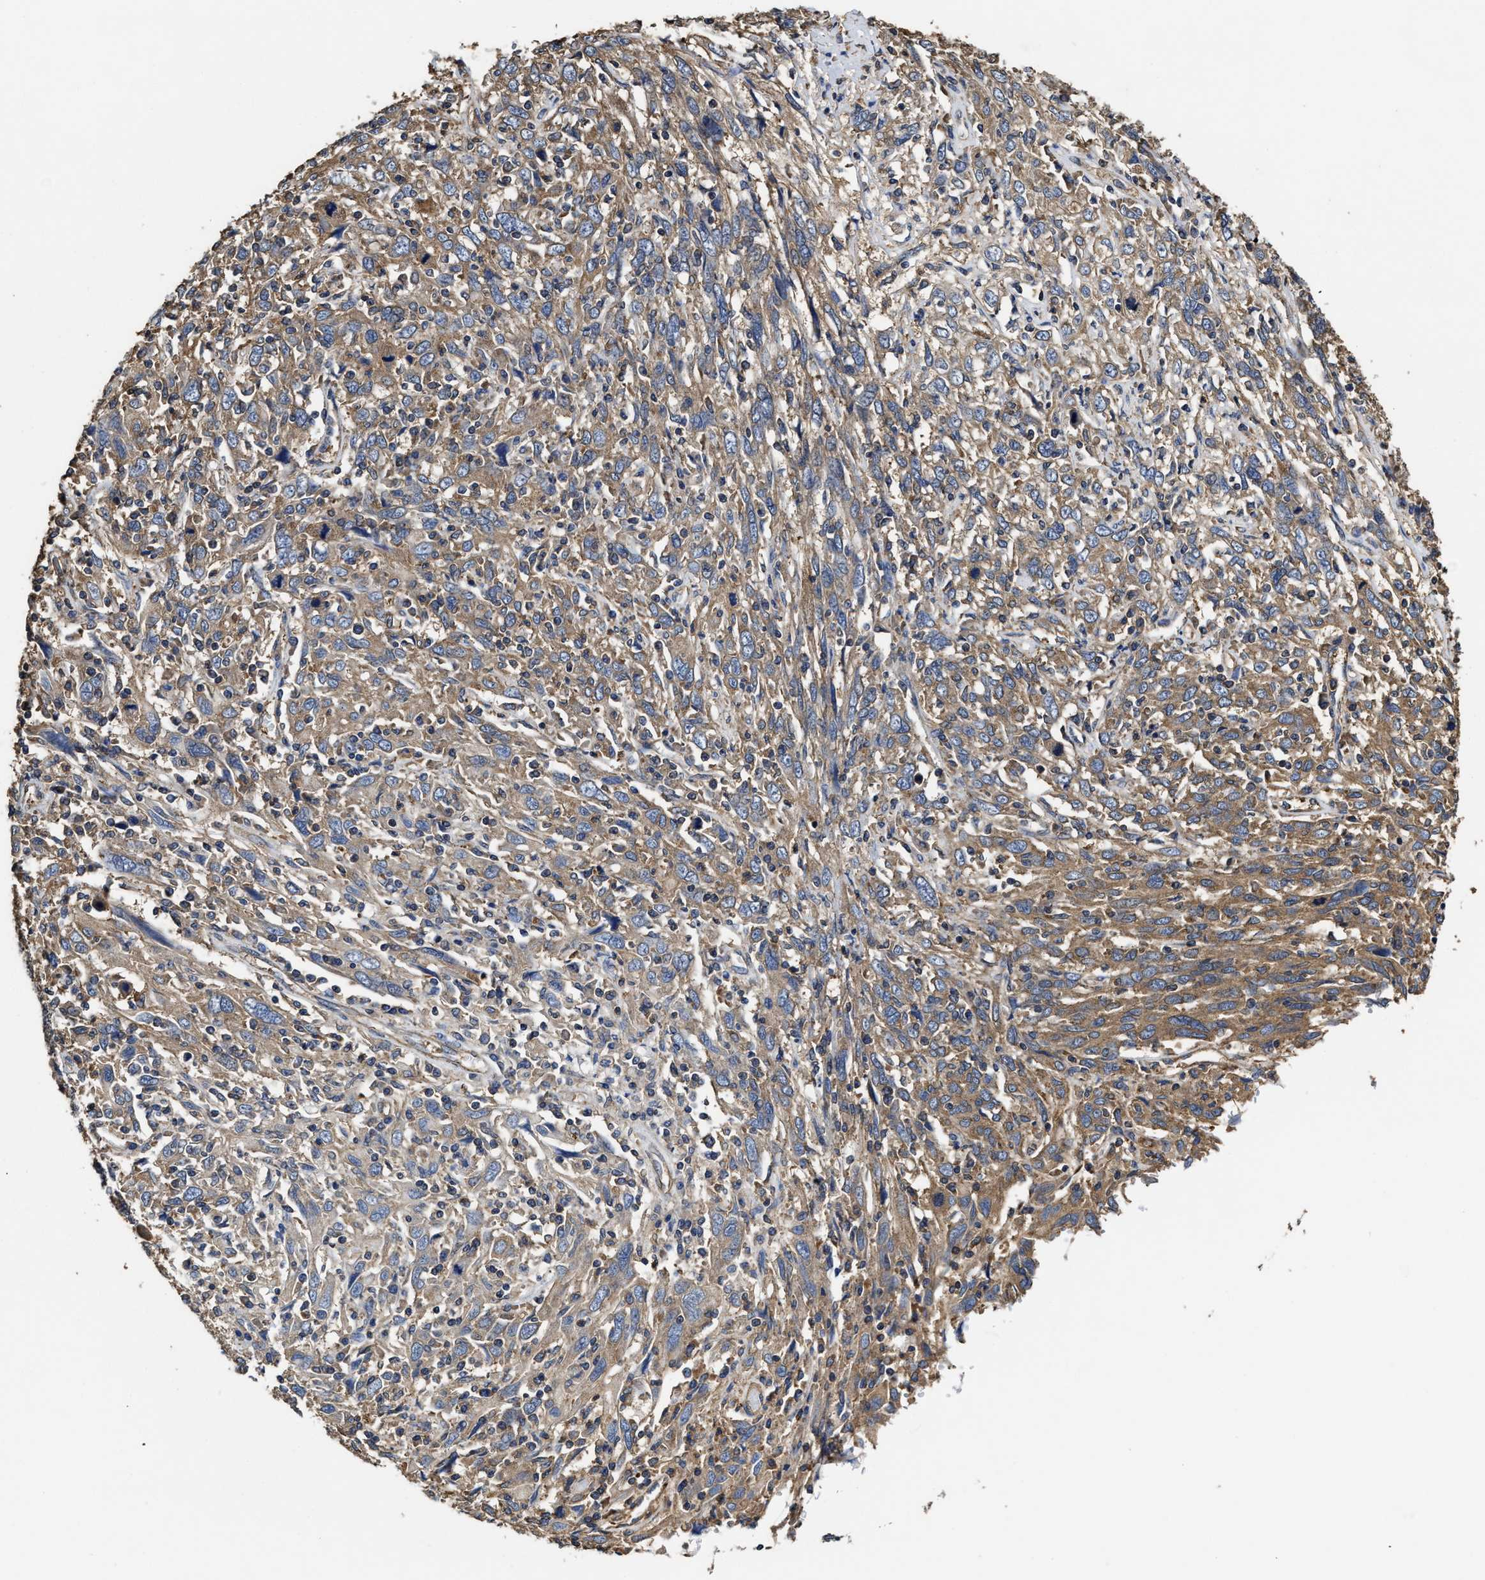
{"staining": {"intensity": "moderate", "quantity": "25%-75%", "location": "cytoplasmic/membranous"}, "tissue": "cervical cancer", "cell_type": "Tumor cells", "image_type": "cancer", "snomed": [{"axis": "morphology", "description": "Squamous cell carcinoma, NOS"}, {"axis": "topography", "description": "Cervix"}], "caption": "The immunohistochemical stain shows moderate cytoplasmic/membranous expression in tumor cells of squamous cell carcinoma (cervical) tissue.", "gene": "SFXN4", "patient": {"sex": "female", "age": 46}}